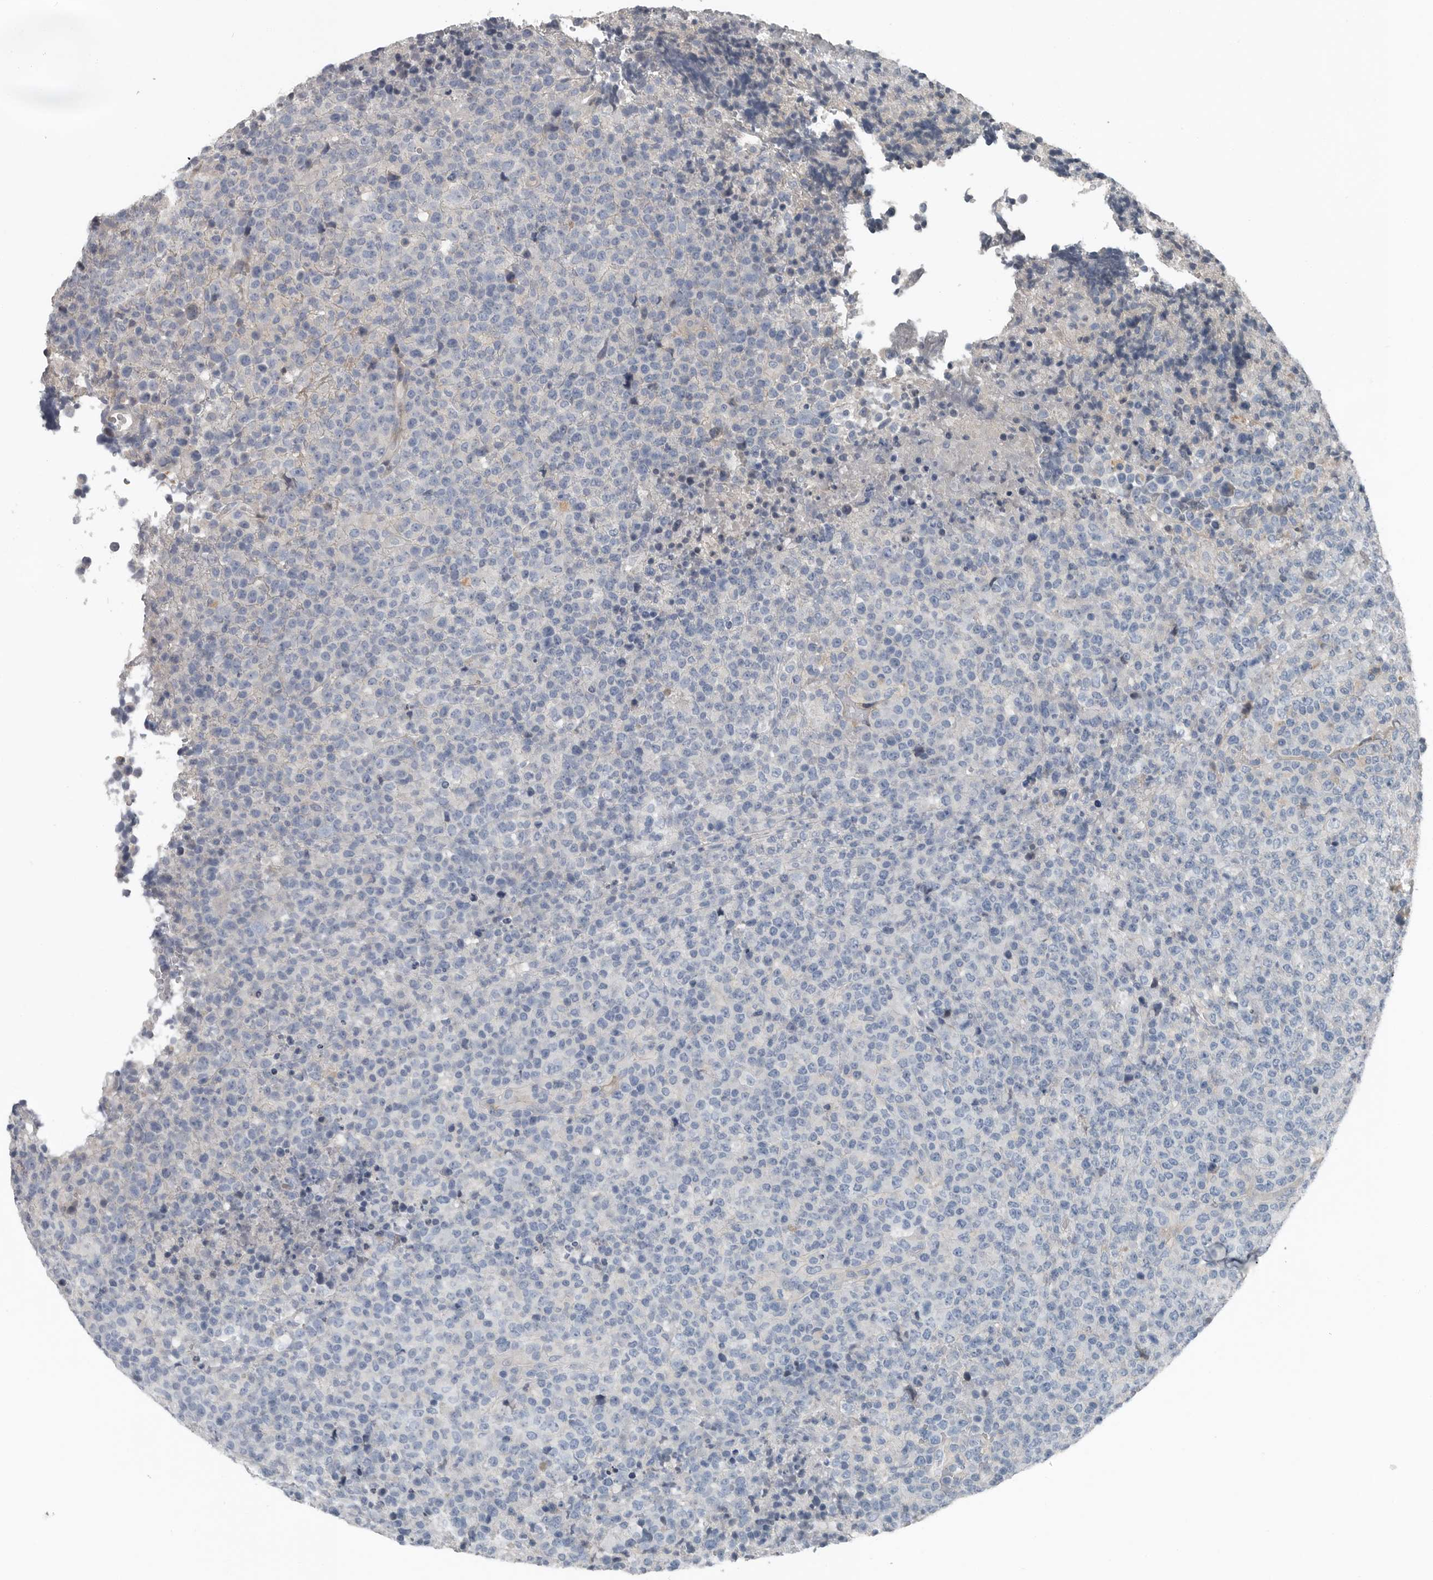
{"staining": {"intensity": "negative", "quantity": "none", "location": "none"}, "tissue": "lymphoma", "cell_type": "Tumor cells", "image_type": "cancer", "snomed": [{"axis": "morphology", "description": "Malignant lymphoma, non-Hodgkin's type, High grade"}, {"axis": "topography", "description": "Lymph node"}], "caption": "The photomicrograph demonstrates no staining of tumor cells in lymphoma.", "gene": "DPY19L4", "patient": {"sex": "male", "age": 13}}